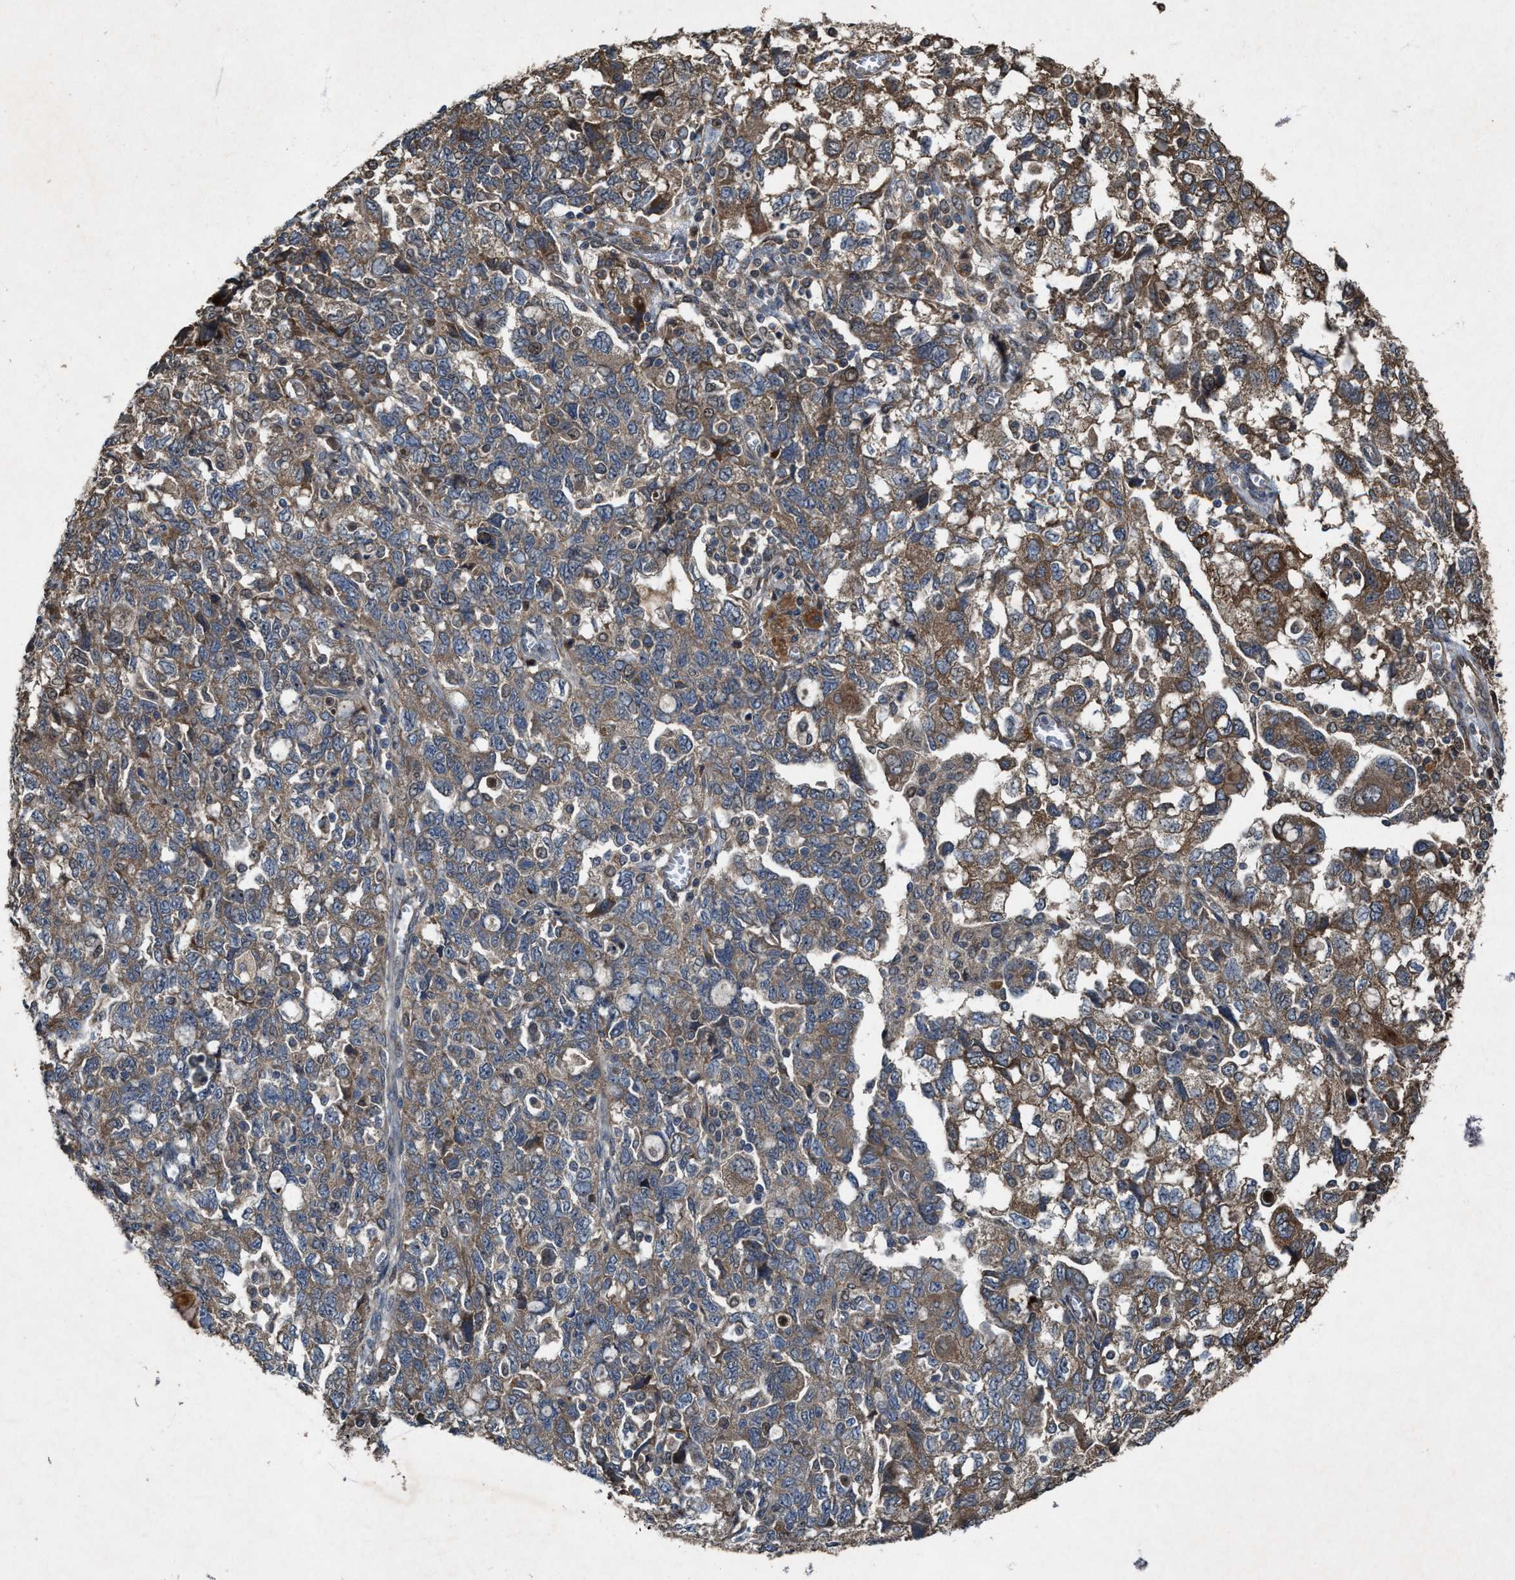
{"staining": {"intensity": "moderate", "quantity": ">75%", "location": "cytoplasmic/membranous"}, "tissue": "ovarian cancer", "cell_type": "Tumor cells", "image_type": "cancer", "snomed": [{"axis": "morphology", "description": "Carcinoma, NOS"}, {"axis": "morphology", "description": "Cystadenocarcinoma, serous, NOS"}, {"axis": "topography", "description": "Ovary"}], "caption": "This is an image of IHC staining of ovarian cancer, which shows moderate positivity in the cytoplasmic/membranous of tumor cells.", "gene": "PDP2", "patient": {"sex": "female", "age": 69}}